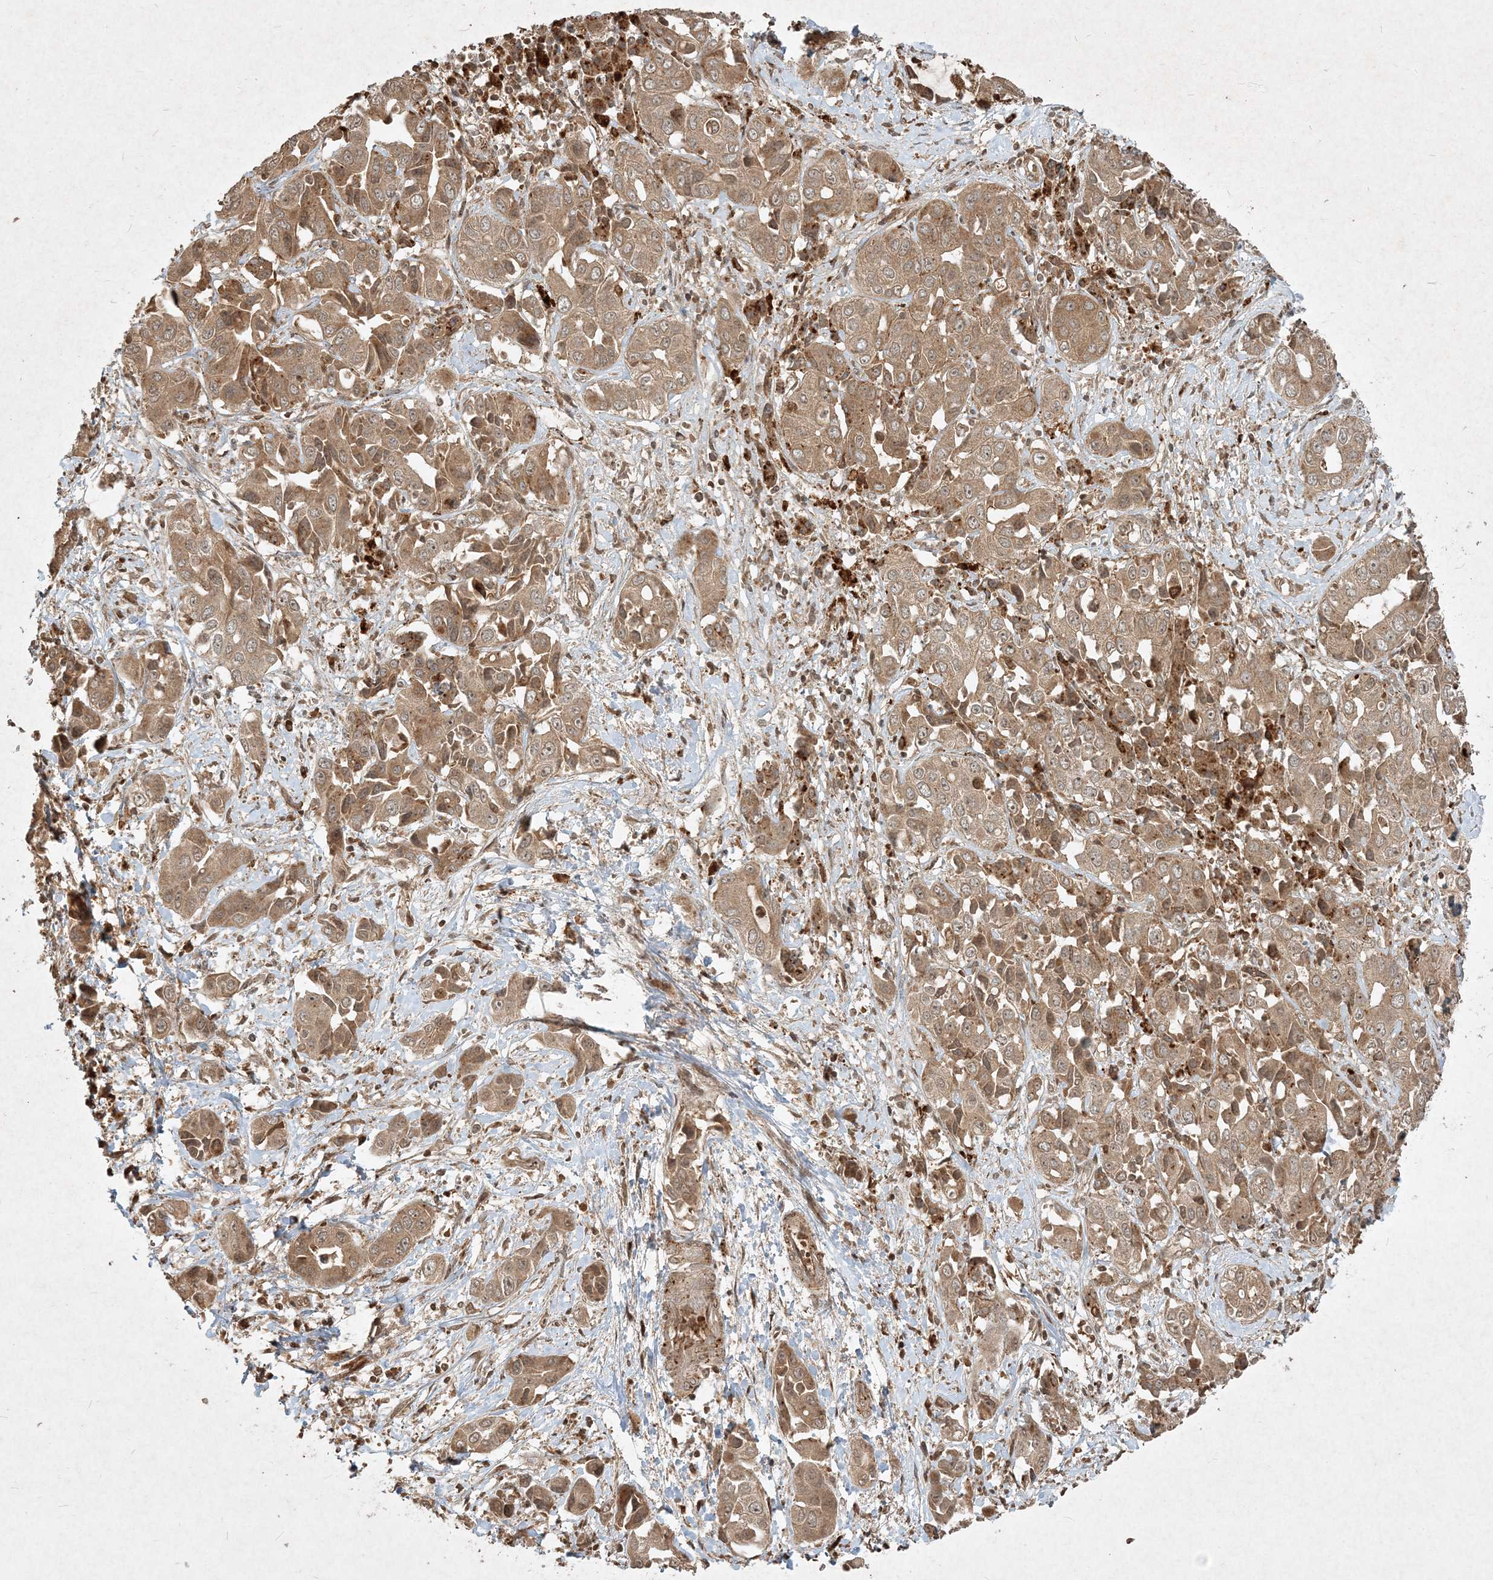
{"staining": {"intensity": "moderate", "quantity": ">75%", "location": "cytoplasmic/membranous"}, "tissue": "liver cancer", "cell_type": "Tumor cells", "image_type": "cancer", "snomed": [{"axis": "morphology", "description": "Cholangiocarcinoma"}, {"axis": "topography", "description": "Liver"}], "caption": "IHC (DAB) staining of liver cholangiocarcinoma reveals moderate cytoplasmic/membranous protein staining in about >75% of tumor cells. The staining was performed using DAB (3,3'-diaminobenzidine) to visualize the protein expression in brown, while the nuclei were stained in blue with hematoxylin (Magnification: 20x).", "gene": "NARS1", "patient": {"sex": "female", "age": 52}}